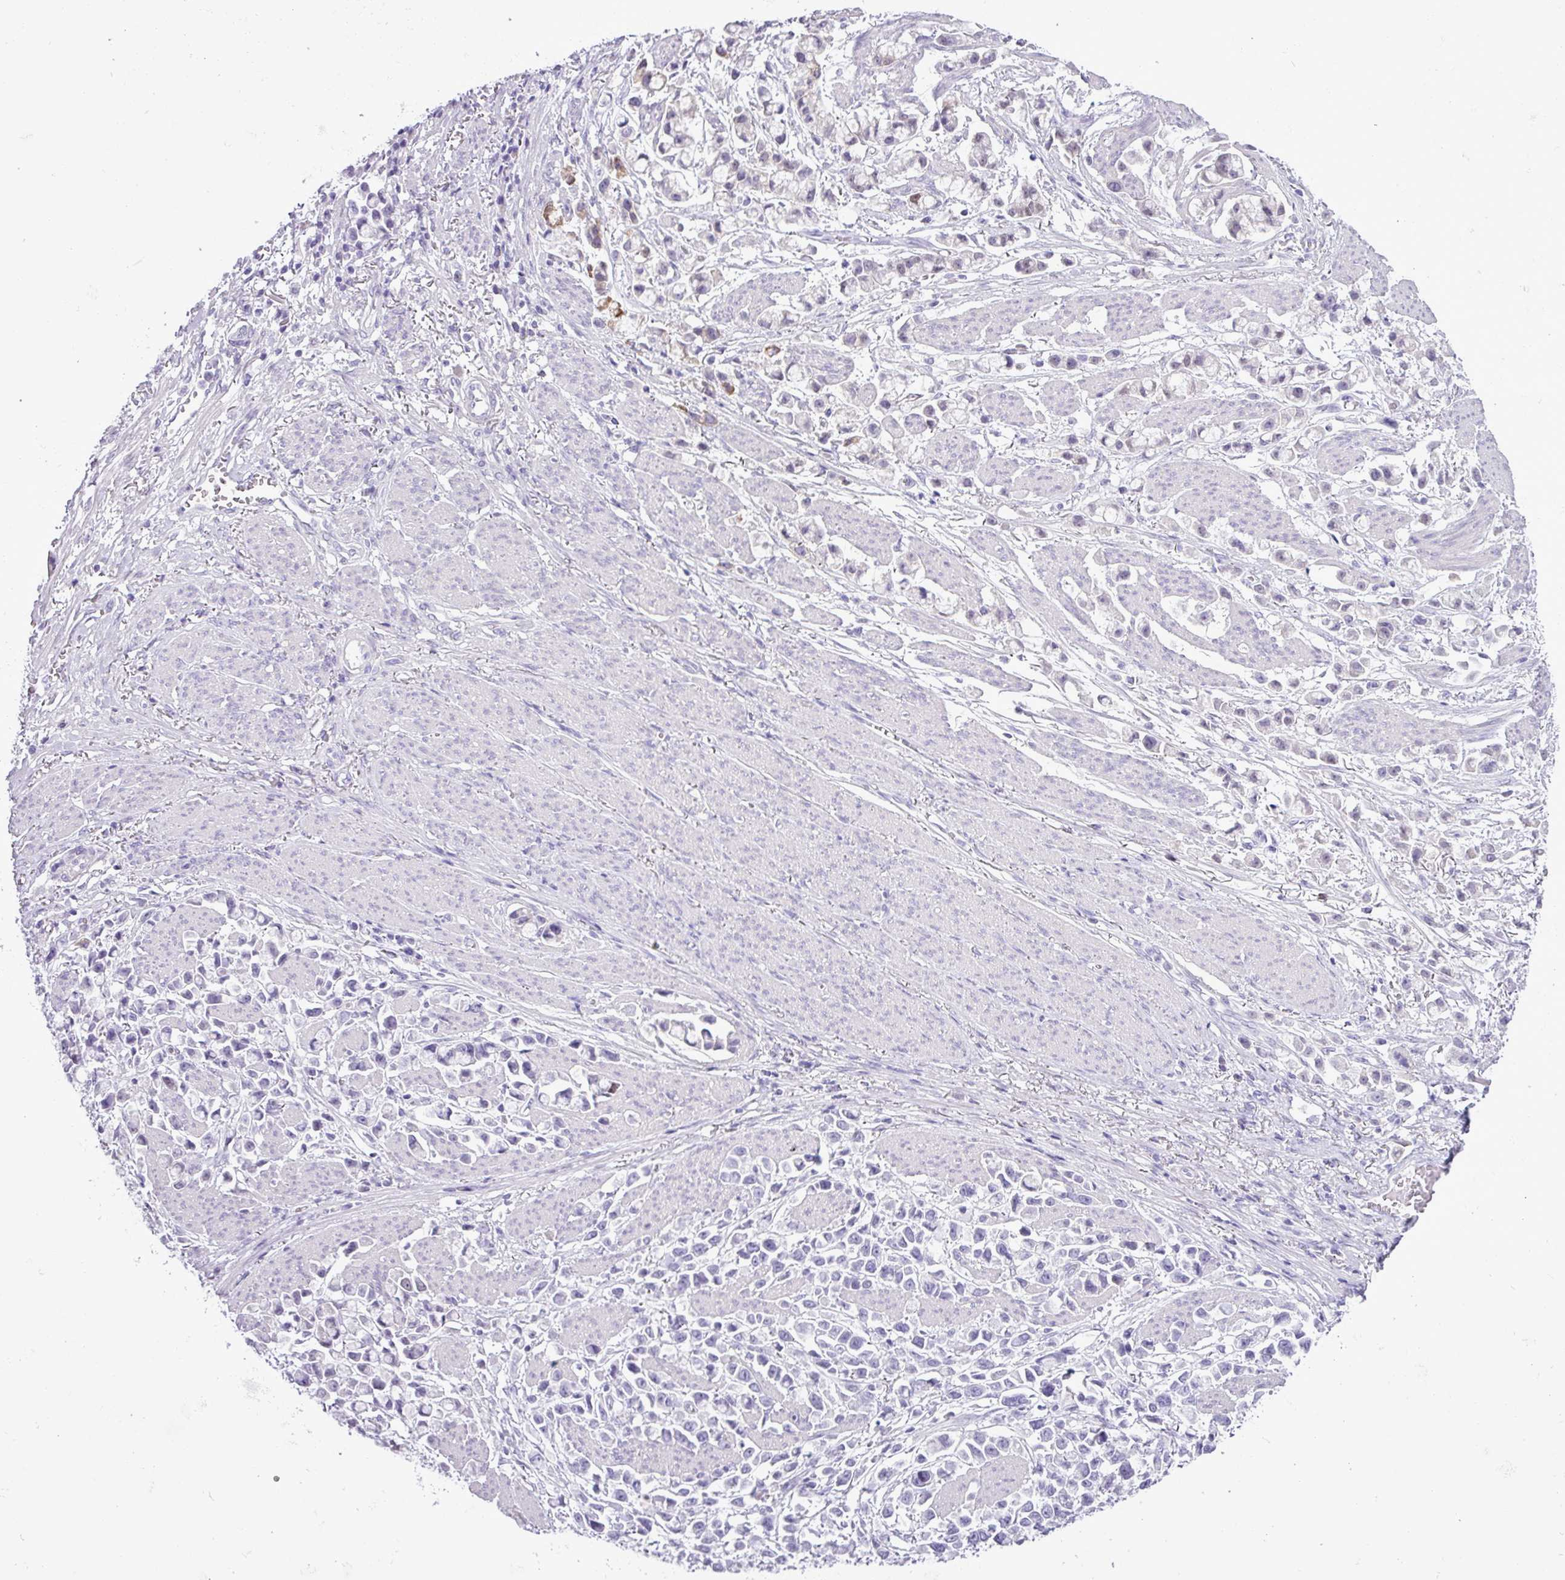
{"staining": {"intensity": "negative", "quantity": "none", "location": "none"}, "tissue": "stomach cancer", "cell_type": "Tumor cells", "image_type": "cancer", "snomed": [{"axis": "morphology", "description": "Adenocarcinoma, NOS"}, {"axis": "topography", "description": "Stomach"}], "caption": "Micrograph shows no significant protein positivity in tumor cells of stomach cancer.", "gene": "ALDH3A1", "patient": {"sex": "female", "age": 81}}